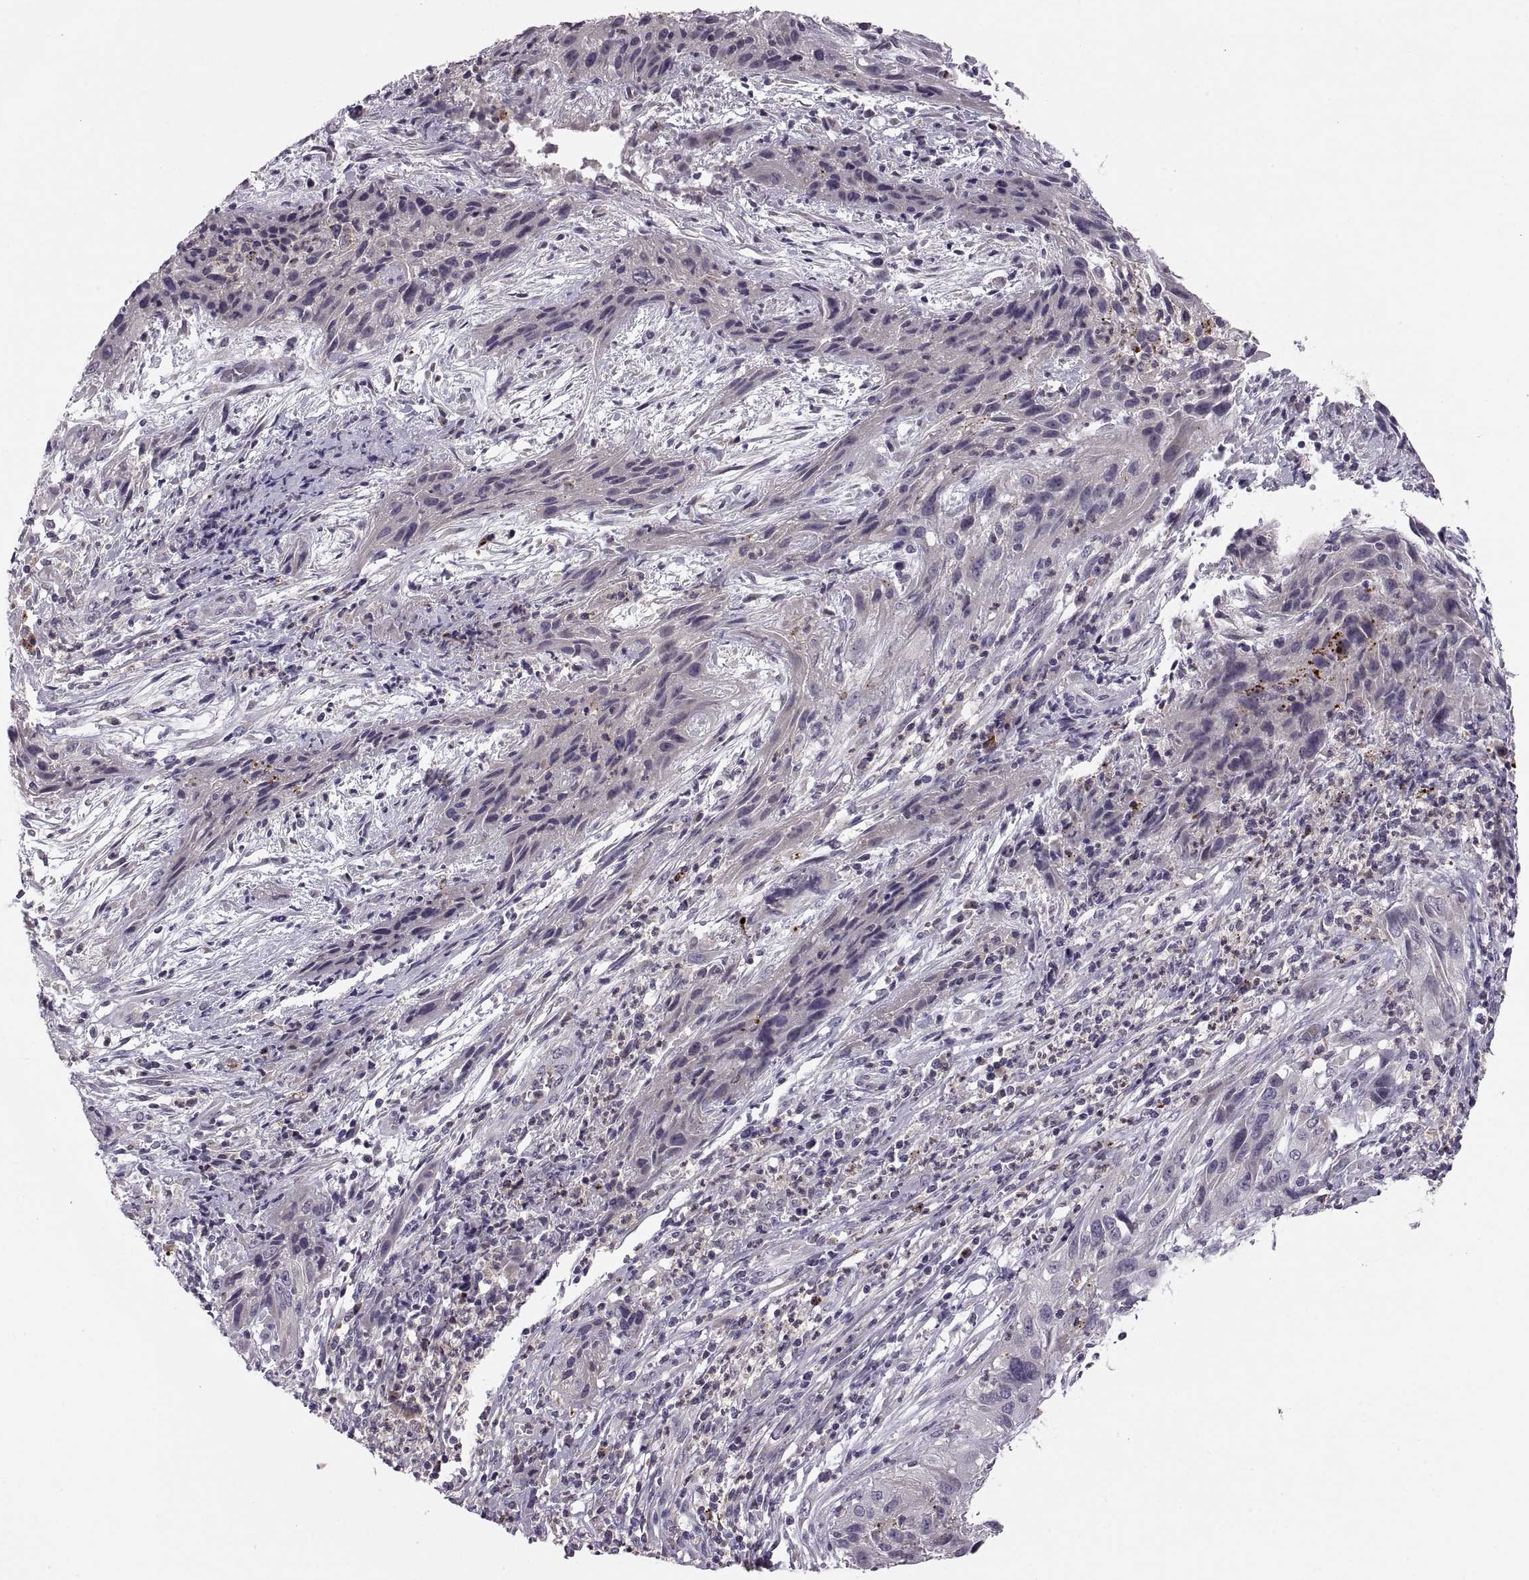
{"staining": {"intensity": "negative", "quantity": "none", "location": "none"}, "tissue": "cervical cancer", "cell_type": "Tumor cells", "image_type": "cancer", "snomed": [{"axis": "morphology", "description": "Squamous cell carcinoma, NOS"}, {"axis": "topography", "description": "Cervix"}], "caption": "Protein analysis of cervical cancer demonstrates no significant staining in tumor cells. (Brightfield microscopy of DAB IHC at high magnification).", "gene": "ADH6", "patient": {"sex": "female", "age": 32}}